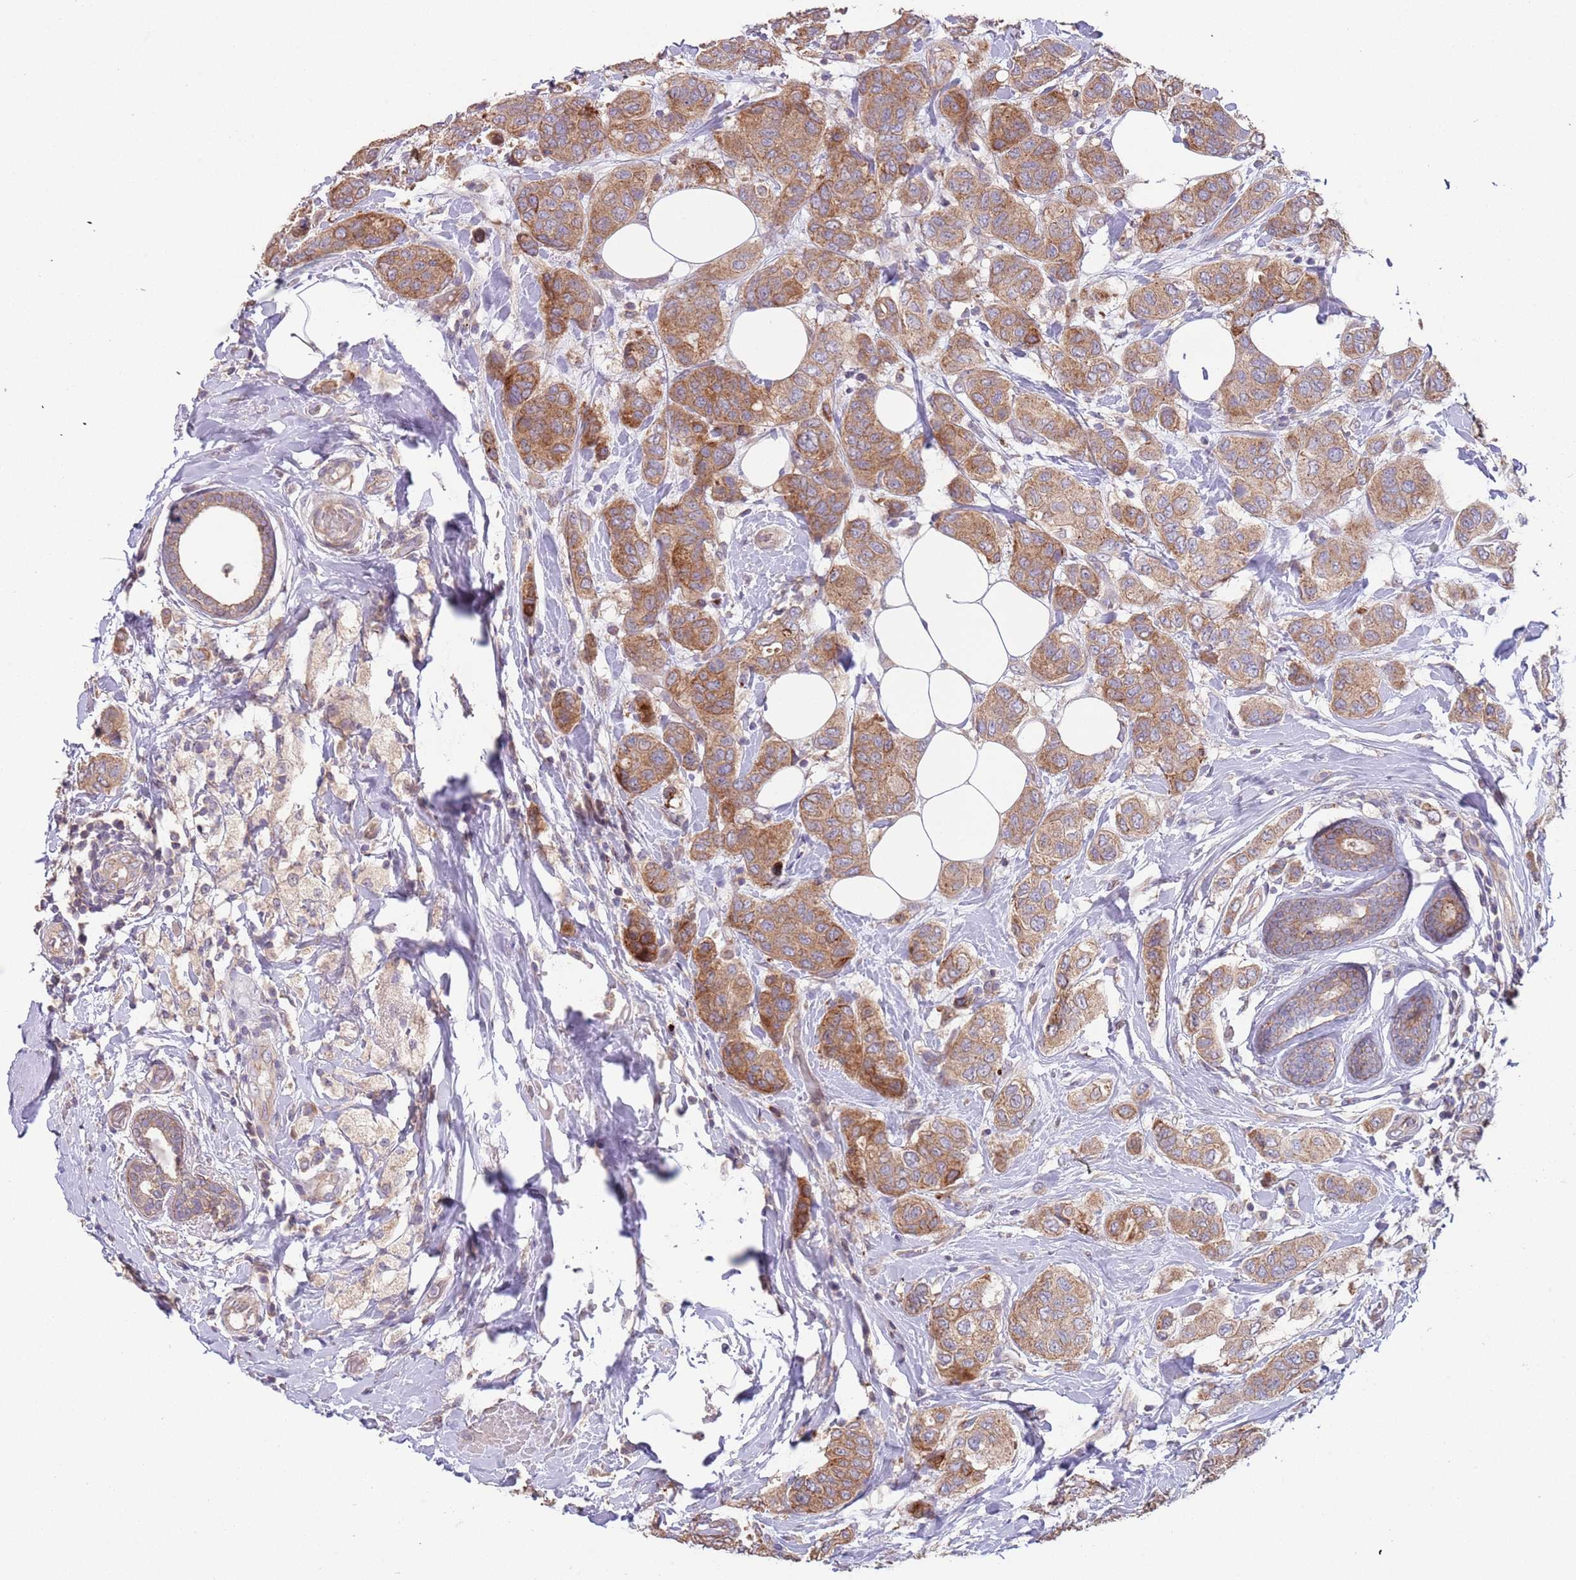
{"staining": {"intensity": "moderate", "quantity": ">75%", "location": "cytoplasmic/membranous"}, "tissue": "breast cancer", "cell_type": "Tumor cells", "image_type": "cancer", "snomed": [{"axis": "morphology", "description": "Lobular carcinoma"}, {"axis": "topography", "description": "Breast"}], "caption": "Moderate cytoplasmic/membranous staining is identified in approximately >75% of tumor cells in lobular carcinoma (breast).", "gene": "ABCC10", "patient": {"sex": "female", "age": 51}}